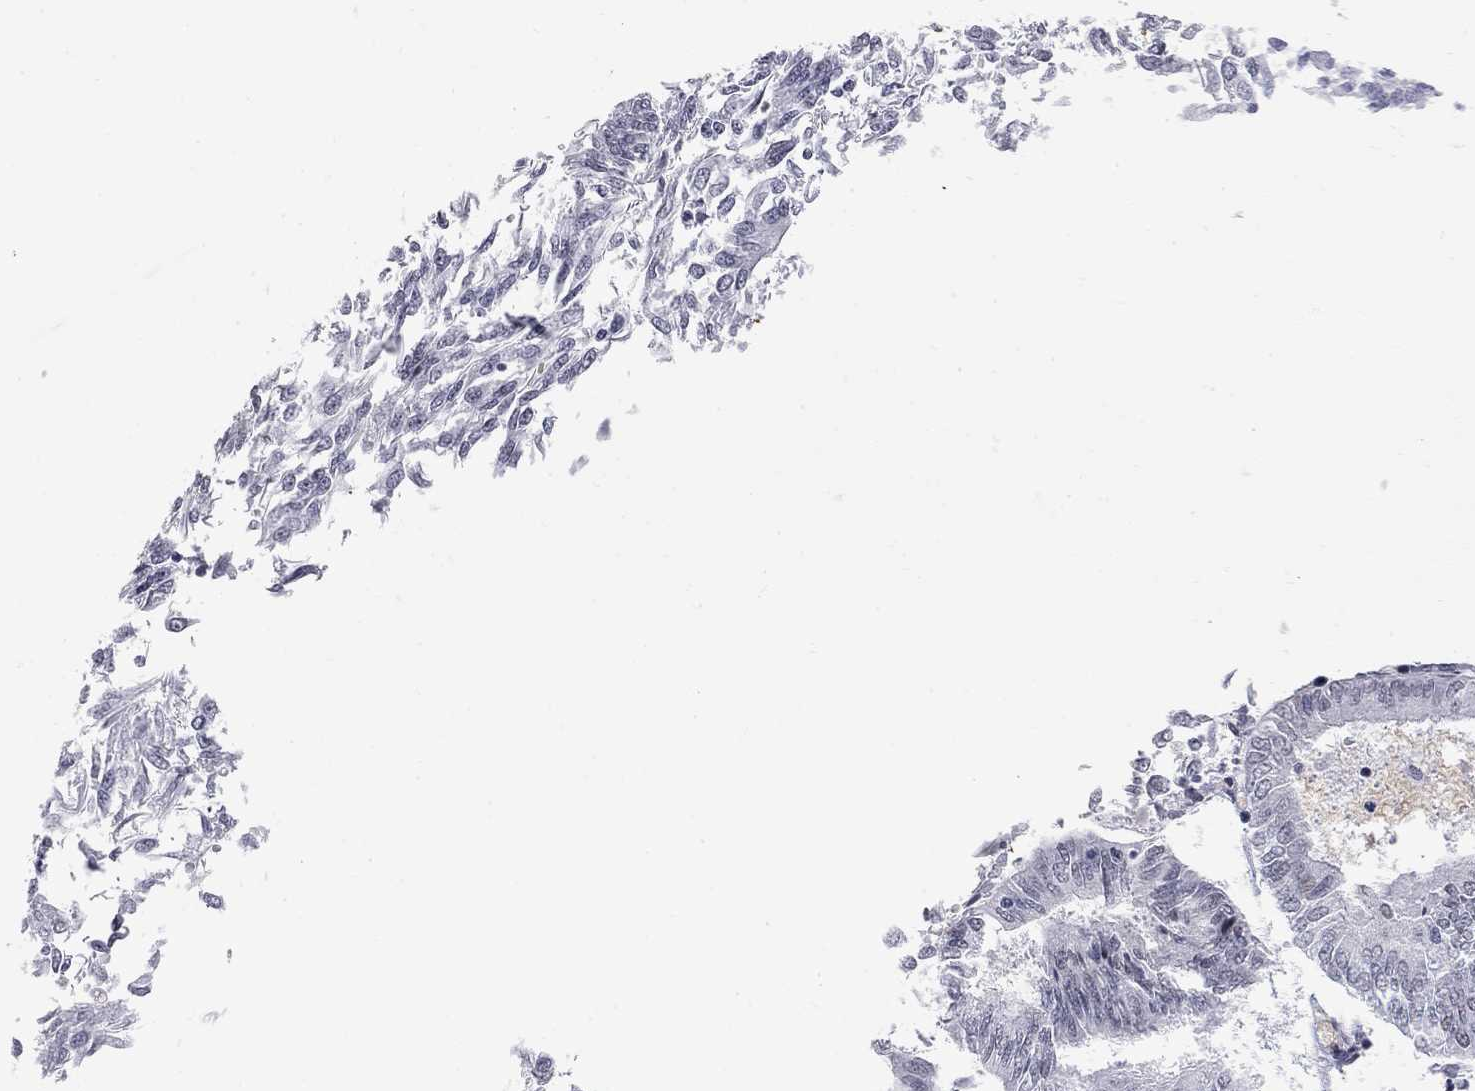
{"staining": {"intensity": "negative", "quantity": "none", "location": "none"}, "tissue": "endometrial cancer", "cell_type": "Tumor cells", "image_type": "cancer", "snomed": [{"axis": "morphology", "description": "Adenocarcinoma, NOS"}, {"axis": "topography", "description": "Endometrium"}], "caption": "Tumor cells show no significant positivity in endometrial adenocarcinoma.", "gene": "ZBTB47", "patient": {"sex": "female", "age": 58}}